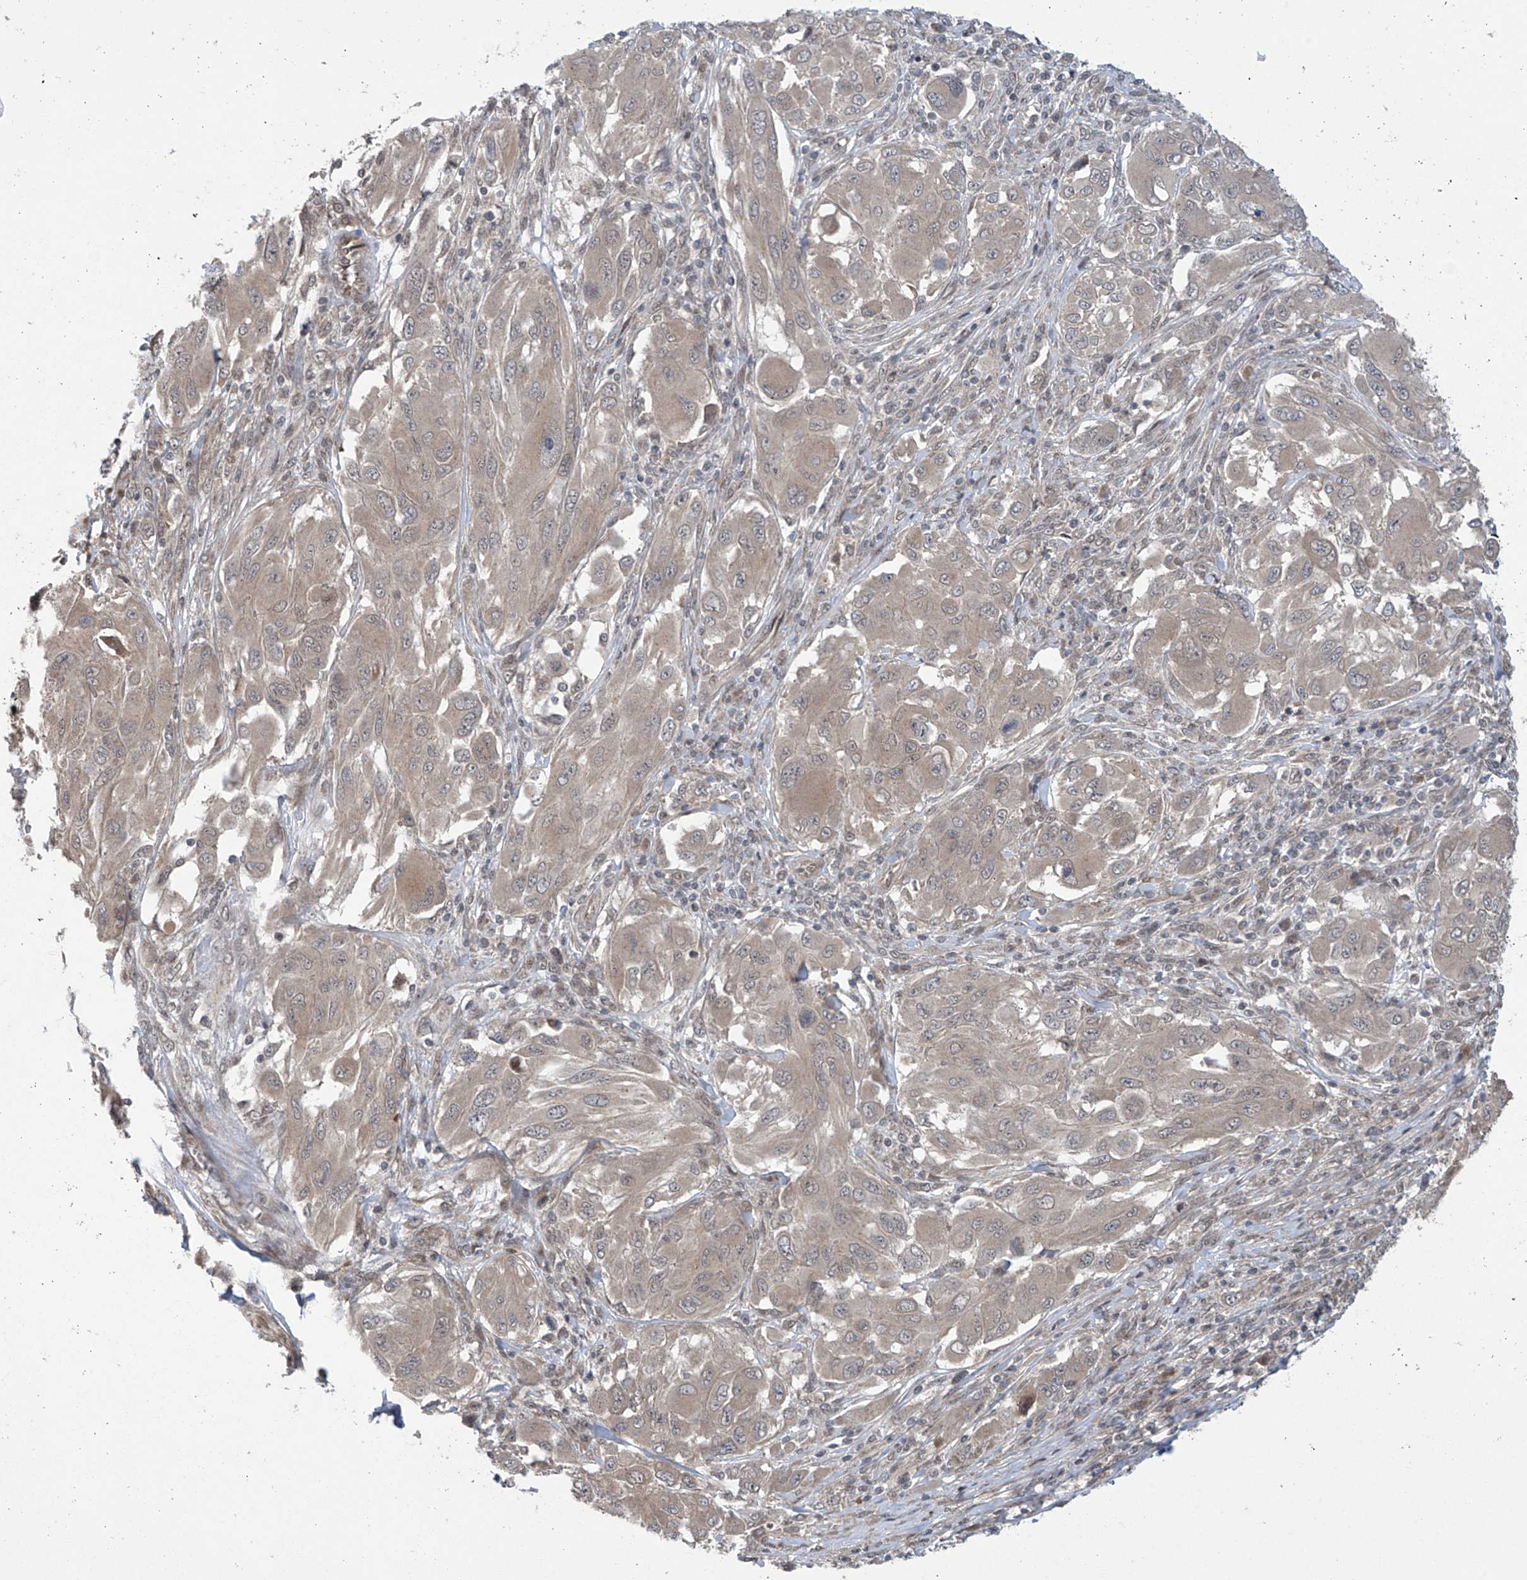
{"staining": {"intensity": "negative", "quantity": "none", "location": "none"}, "tissue": "melanoma", "cell_type": "Tumor cells", "image_type": "cancer", "snomed": [{"axis": "morphology", "description": "Malignant melanoma, NOS"}, {"axis": "topography", "description": "Skin"}], "caption": "The histopathology image demonstrates no significant staining in tumor cells of malignant melanoma.", "gene": "ABHD13", "patient": {"sex": "female", "age": 91}}